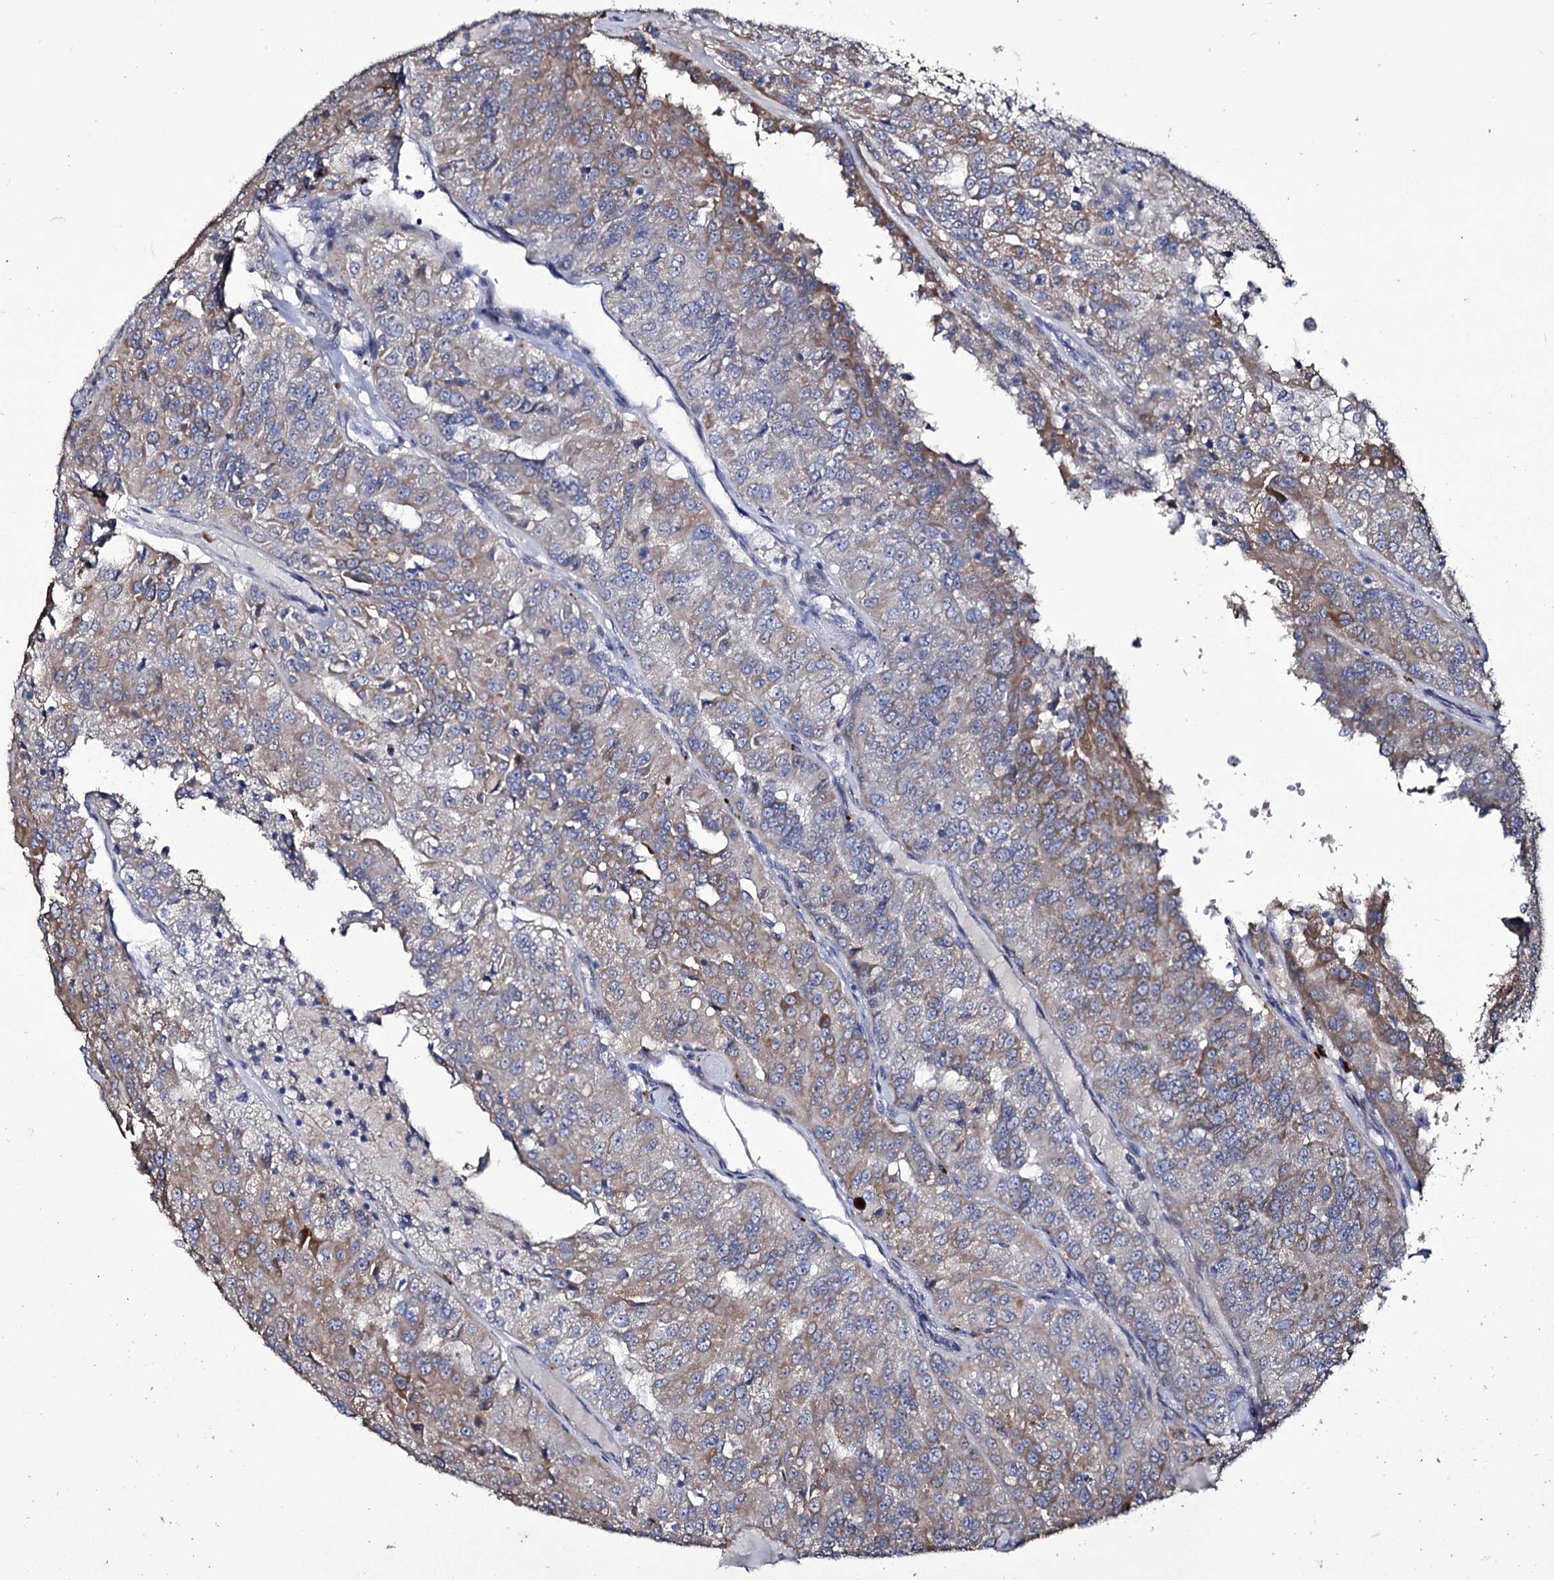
{"staining": {"intensity": "moderate", "quantity": "<25%", "location": "cytoplasmic/membranous"}, "tissue": "renal cancer", "cell_type": "Tumor cells", "image_type": "cancer", "snomed": [{"axis": "morphology", "description": "Adenocarcinoma, NOS"}, {"axis": "topography", "description": "Kidney"}], "caption": "The immunohistochemical stain shows moderate cytoplasmic/membranous staining in tumor cells of renal cancer (adenocarcinoma) tissue. The staining is performed using DAB brown chromogen to label protein expression. The nuclei are counter-stained blue using hematoxylin.", "gene": "TUBGCP5", "patient": {"sex": "female", "age": 63}}